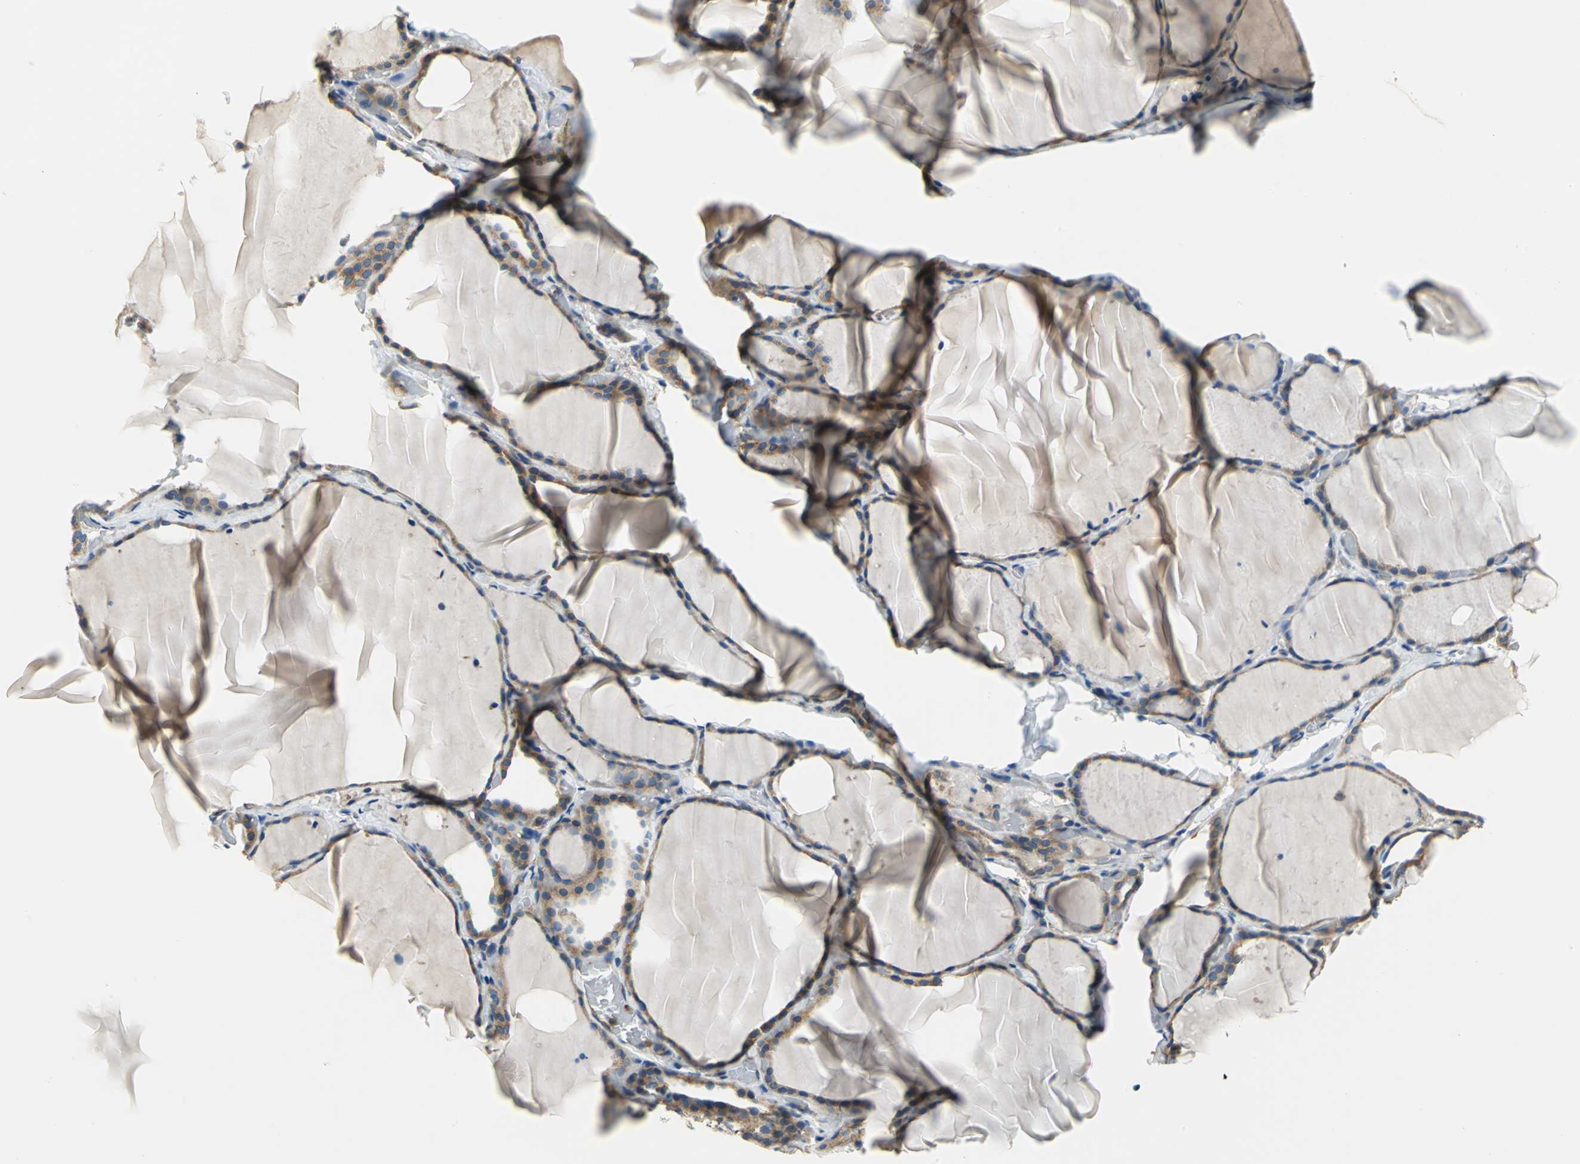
{"staining": {"intensity": "moderate", "quantity": ">75%", "location": "cytoplasmic/membranous"}, "tissue": "thyroid gland", "cell_type": "Glandular cells", "image_type": "normal", "snomed": [{"axis": "morphology", "description": "Normal tissue, NOS"}, {"axis": "topography", "description": "Thyroid gland"}], "caption": "This image displays normal thyroid gland stained with immunohistochemistry (IHC) to label a protein in brown. The cytoplasmic/membranous of glandular cells show moderate positivity for the protein. Nuclei are counter-stained blue.", "gene": "TRIM25", "patient": {"sex": "female", "age": 22}}